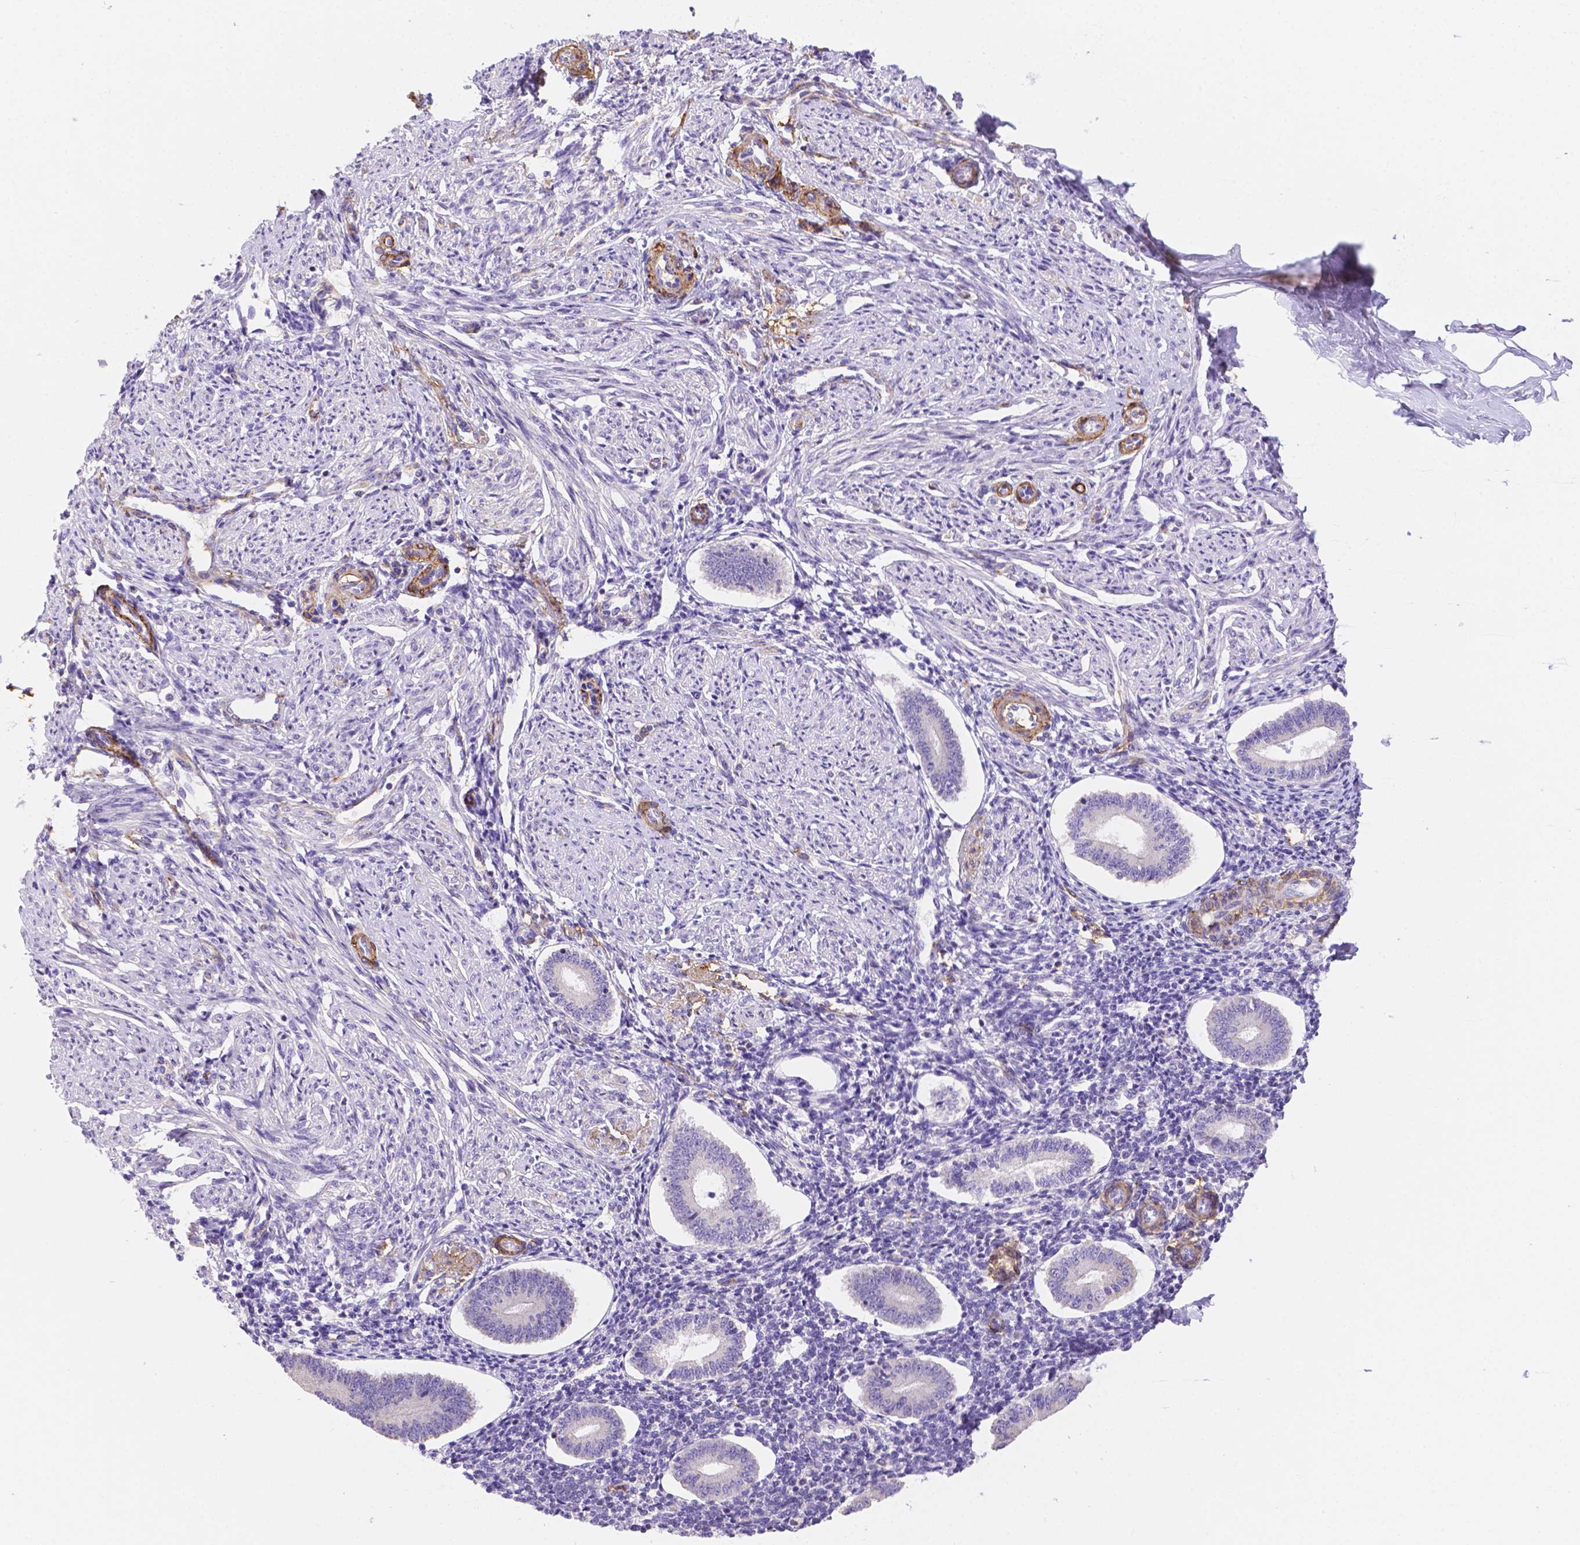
{"staining": {"intensity": "negative", "quantity": "none", "location": "none"}, "tissue": "endometrium", "cell_type": "Cells in endometrial stroma", "image_type": "normal", "snomed": [{"axis": "morphology", "description": "Normal tissue, NOS"}, {"axis": "topography", "description": "Endometrium"}], "caption": "Cells in endometrial stroma are negative for protein expression in benign human endometrium.", "gene": "NXPE2", "patient": {"sex": "female", "age": 40}}